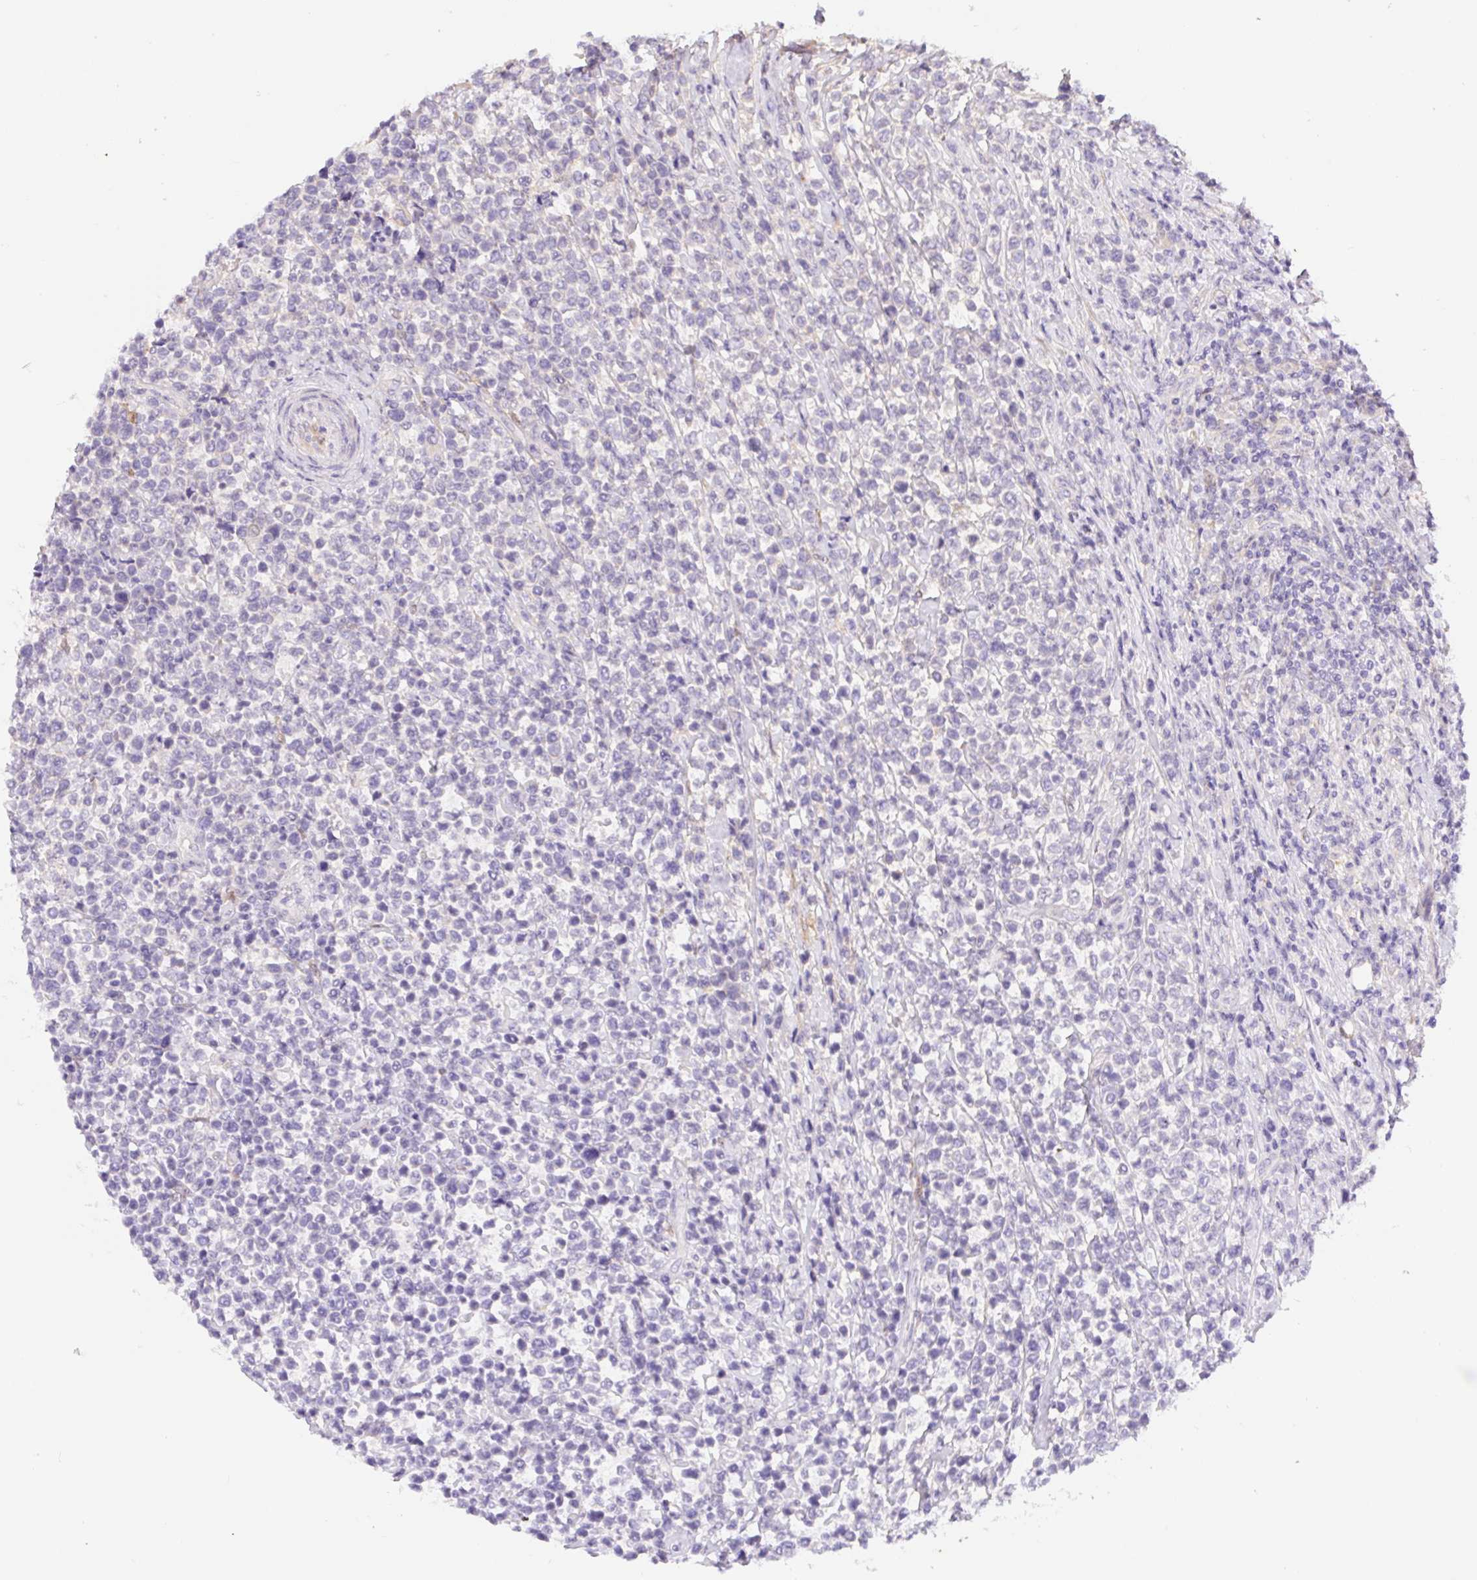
{"staining": {"intensity": "negative", "quantity": "none", "location": "none"}, "tissue": "lymphoma", "cell_type": "Tumor cells", "image_type": "cancer", "snomed": [{"axis": "morphology", "description": "Malignant lymphoma, non-Hodgkin's type, High grade"}, {"axis": "topography", "description": "Soft tissue"}], "caption": "Histopathology image shows no significant protein expression in tumor cells of high-grade malignant lymphoma, non-Hodgkin's type.", "gene": "DYNC2LI1", "patient": {"sex": "female", "age": 56}}